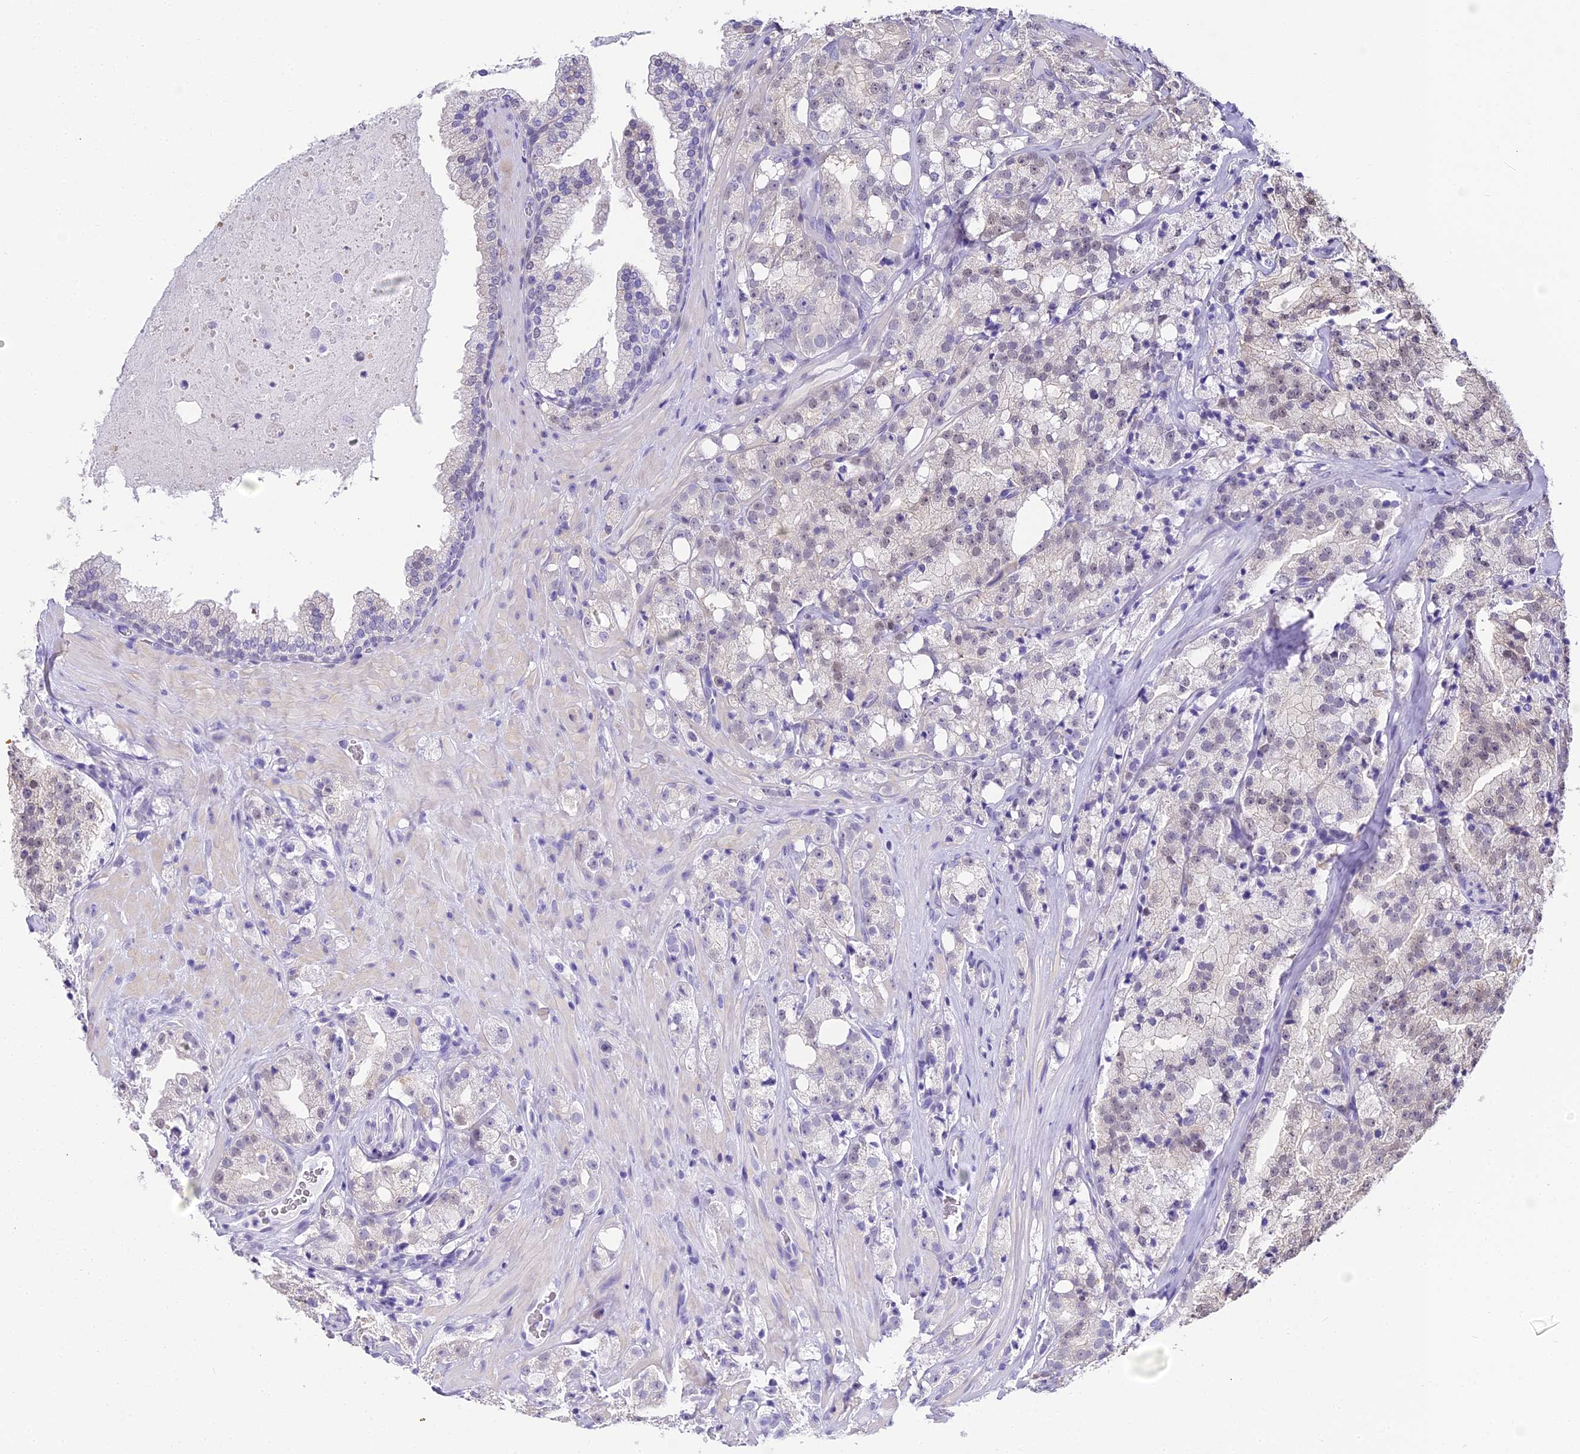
{"staining": {"intensity": "weak", "quantity": "<25%", "location": "cytoplasmic/membranous,nuclear"}, "tissue": "prostate cancer", "cell_type": "Tumor cells", "image_type": "cancer", "snomed": [{"axis": "morphology", "description": "Adenocarcinoma, High grade"}, {"axis": "topography", "description": "Prostate"}], "caption": "Protein analysis of prostate cancer reveals no significant positivity in tumor cells. (Brightfield microscopy of DAB (3,3'-diaminobenzidine) immunohistochemistry at high magnification).", "gene": "ABHD14A-ACY1", "patient": {"sex": "male", "age": 64}}